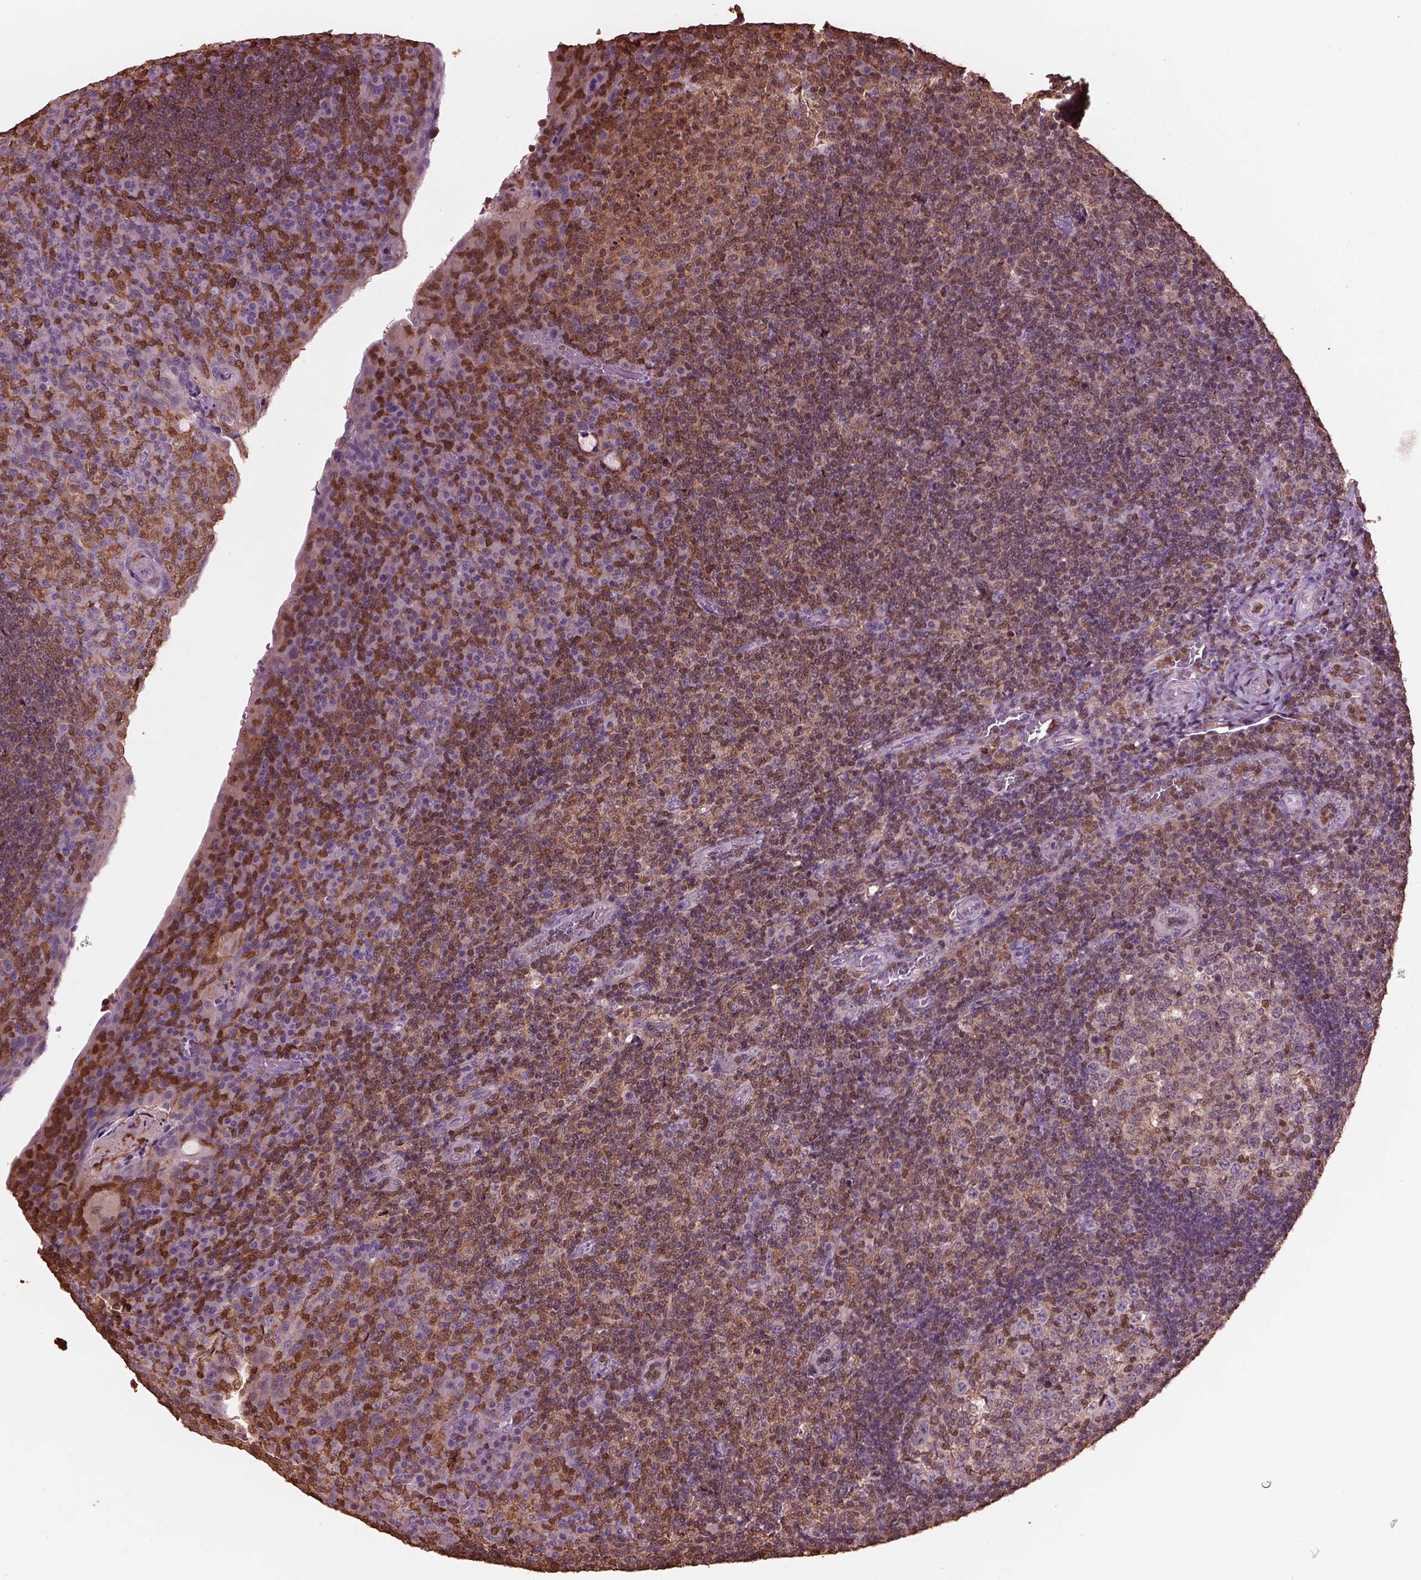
{"staining": {"intensity": "weak", "quantity": ">75%", "location": "cytoplasmic/membranous"}, "tissue": "tonsil", "cell_type": "Germinal center cells", "image_type": "normal", "snomed": [{"axis": "morphology", "description": "Normal tissue, NOS"}, {"axis": "topography", "description": "Tonsil"}], "caption": "A micrograph of tonsil stained for a protein exhibits weak cytoplasmic/membranous brown staining in germinal center cells.", "gene": "IL31RA", "patient": {"sex": "male", "age": 17}}